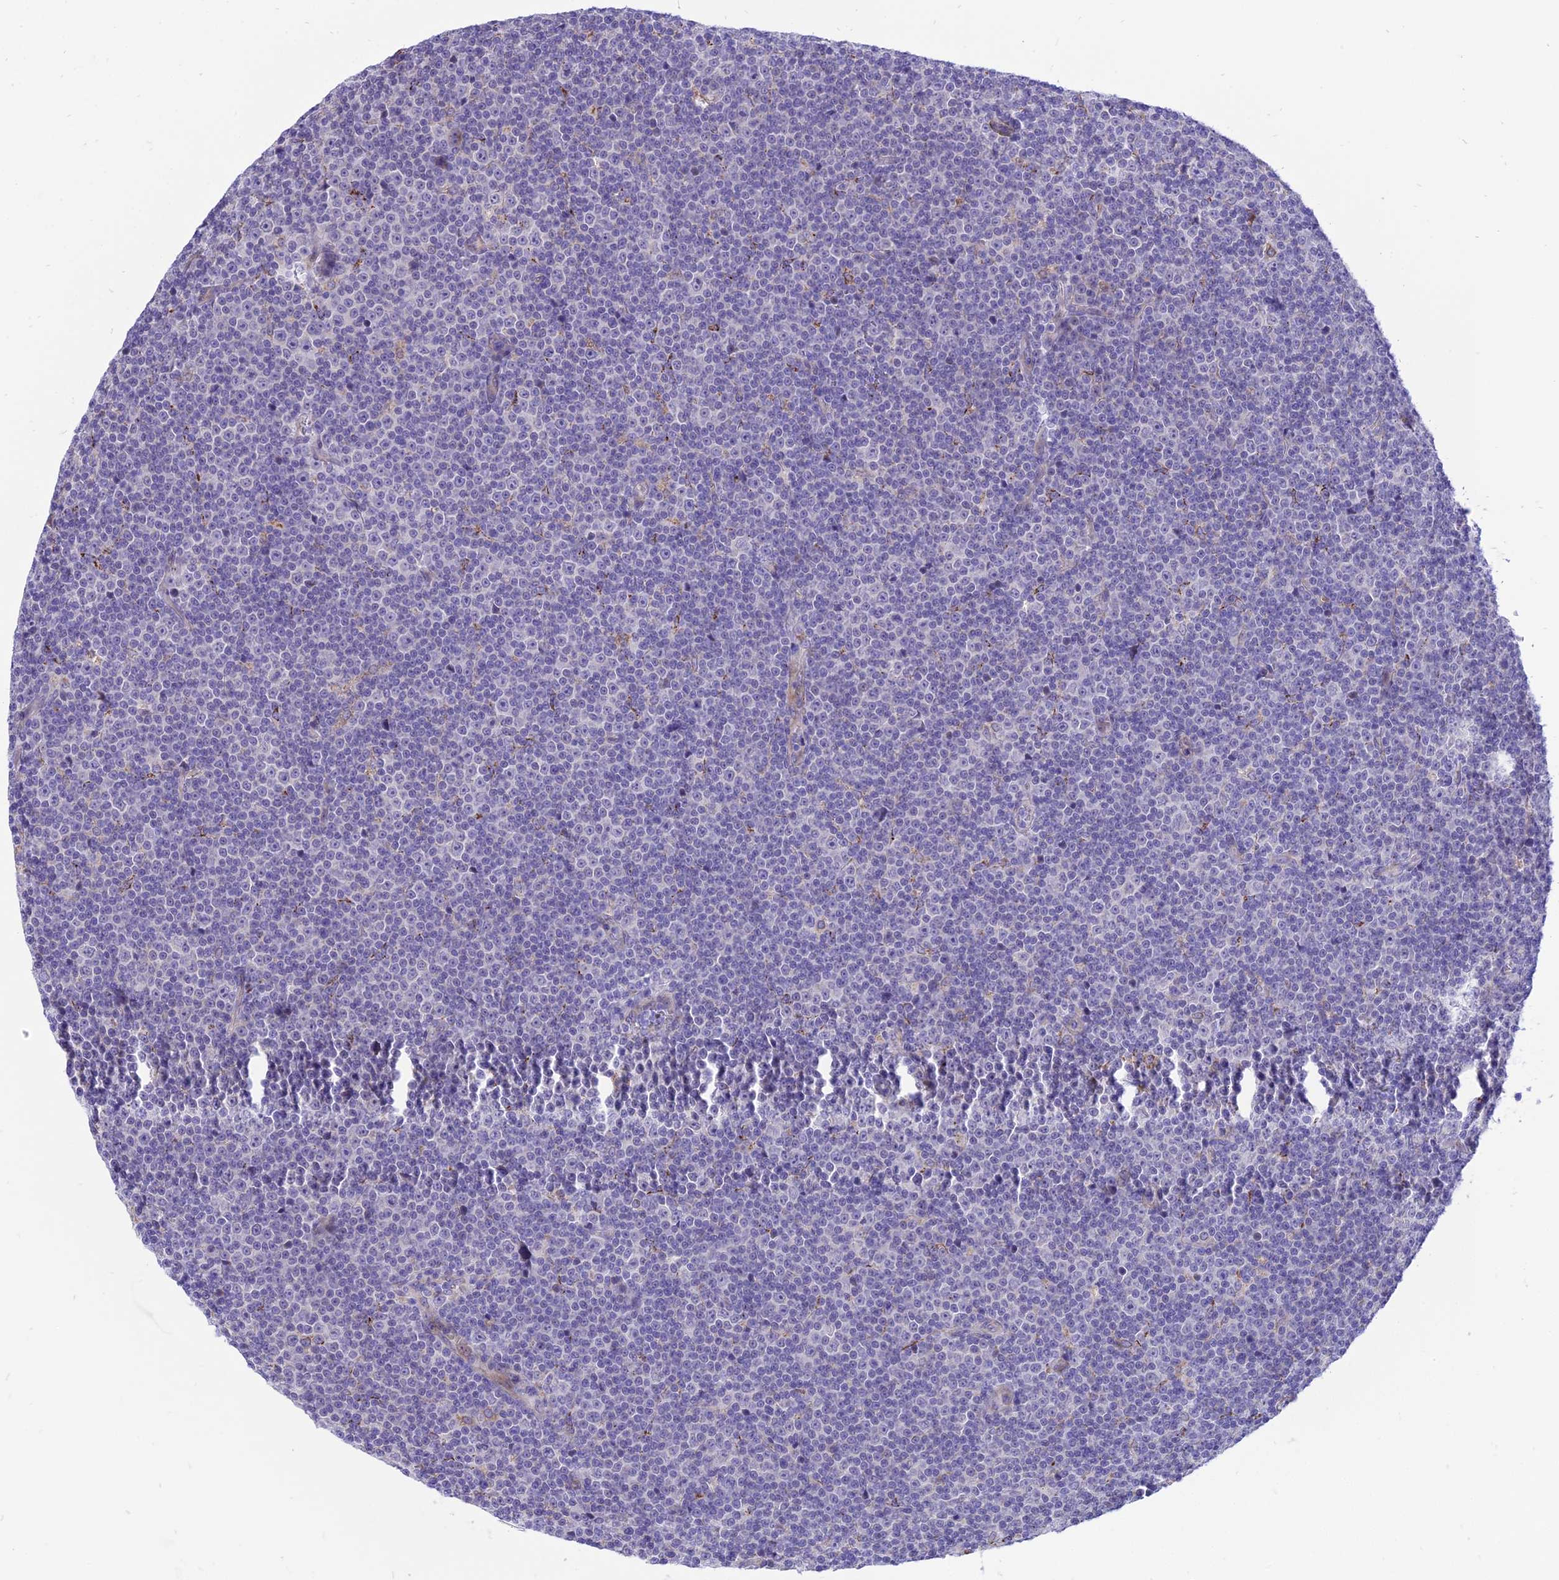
{"staining": {"intensity": "negative", "quantity": "none", "location": "none"}, "tissue": "lymphoma", "cell_type": "Tumor cells", "image_type": "cancer", "snomed": [{"axis": "morphology", "description": "Malignant lymphoma, non-Hodgkin's type, Low grade"}, {"axis": "topography", "description": "Lymph node"}], "caption": "There is no significant staining in tumor cells of malignant lymphoma, non-Hodgkin's type (low-grade). (DAB IHC, high magnification).", "gene": "ARMCX6", "patient": {"sex": "female", "age": 67}}